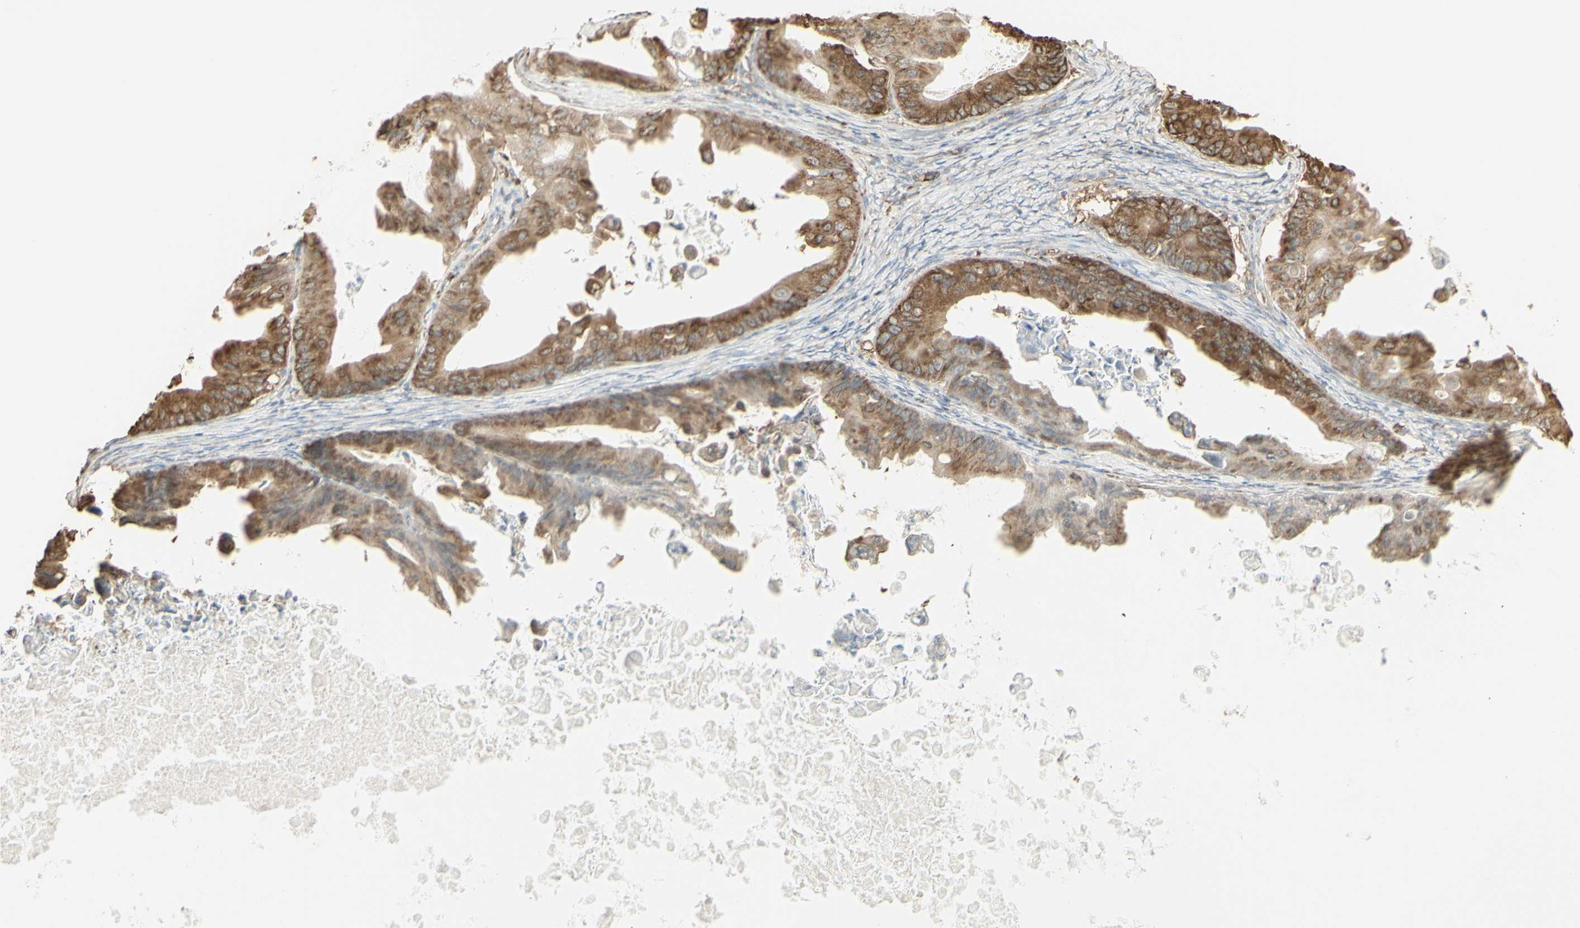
{"staining": {"intensity": "moderate", "quantity": ">75%", "location": "cytoplasmic/membranous"}, "tissue": "ovarian cancer", "cell_type": "Tumor cells", "image_type": "cancer", "snomed": [{"axis": "morphology", "description": "Cystadenocarcinoma, mucinous, NOS"}, {"axis": "topography", "description": "Ovary"}], "caption": "Moderate cytoplasmic/membranous expression is appreciated in about >75% of tumor cells in ovarian mucinous cystadenocarcinoma. The staining was performed using DAB (3,3'-diaminobenzidine), with brown indicating positive protein expression. Nuclei are stained blue with hematoxylin.", "gene": "EEF1B2", "patient": {"sex": "female", "age": 37}}